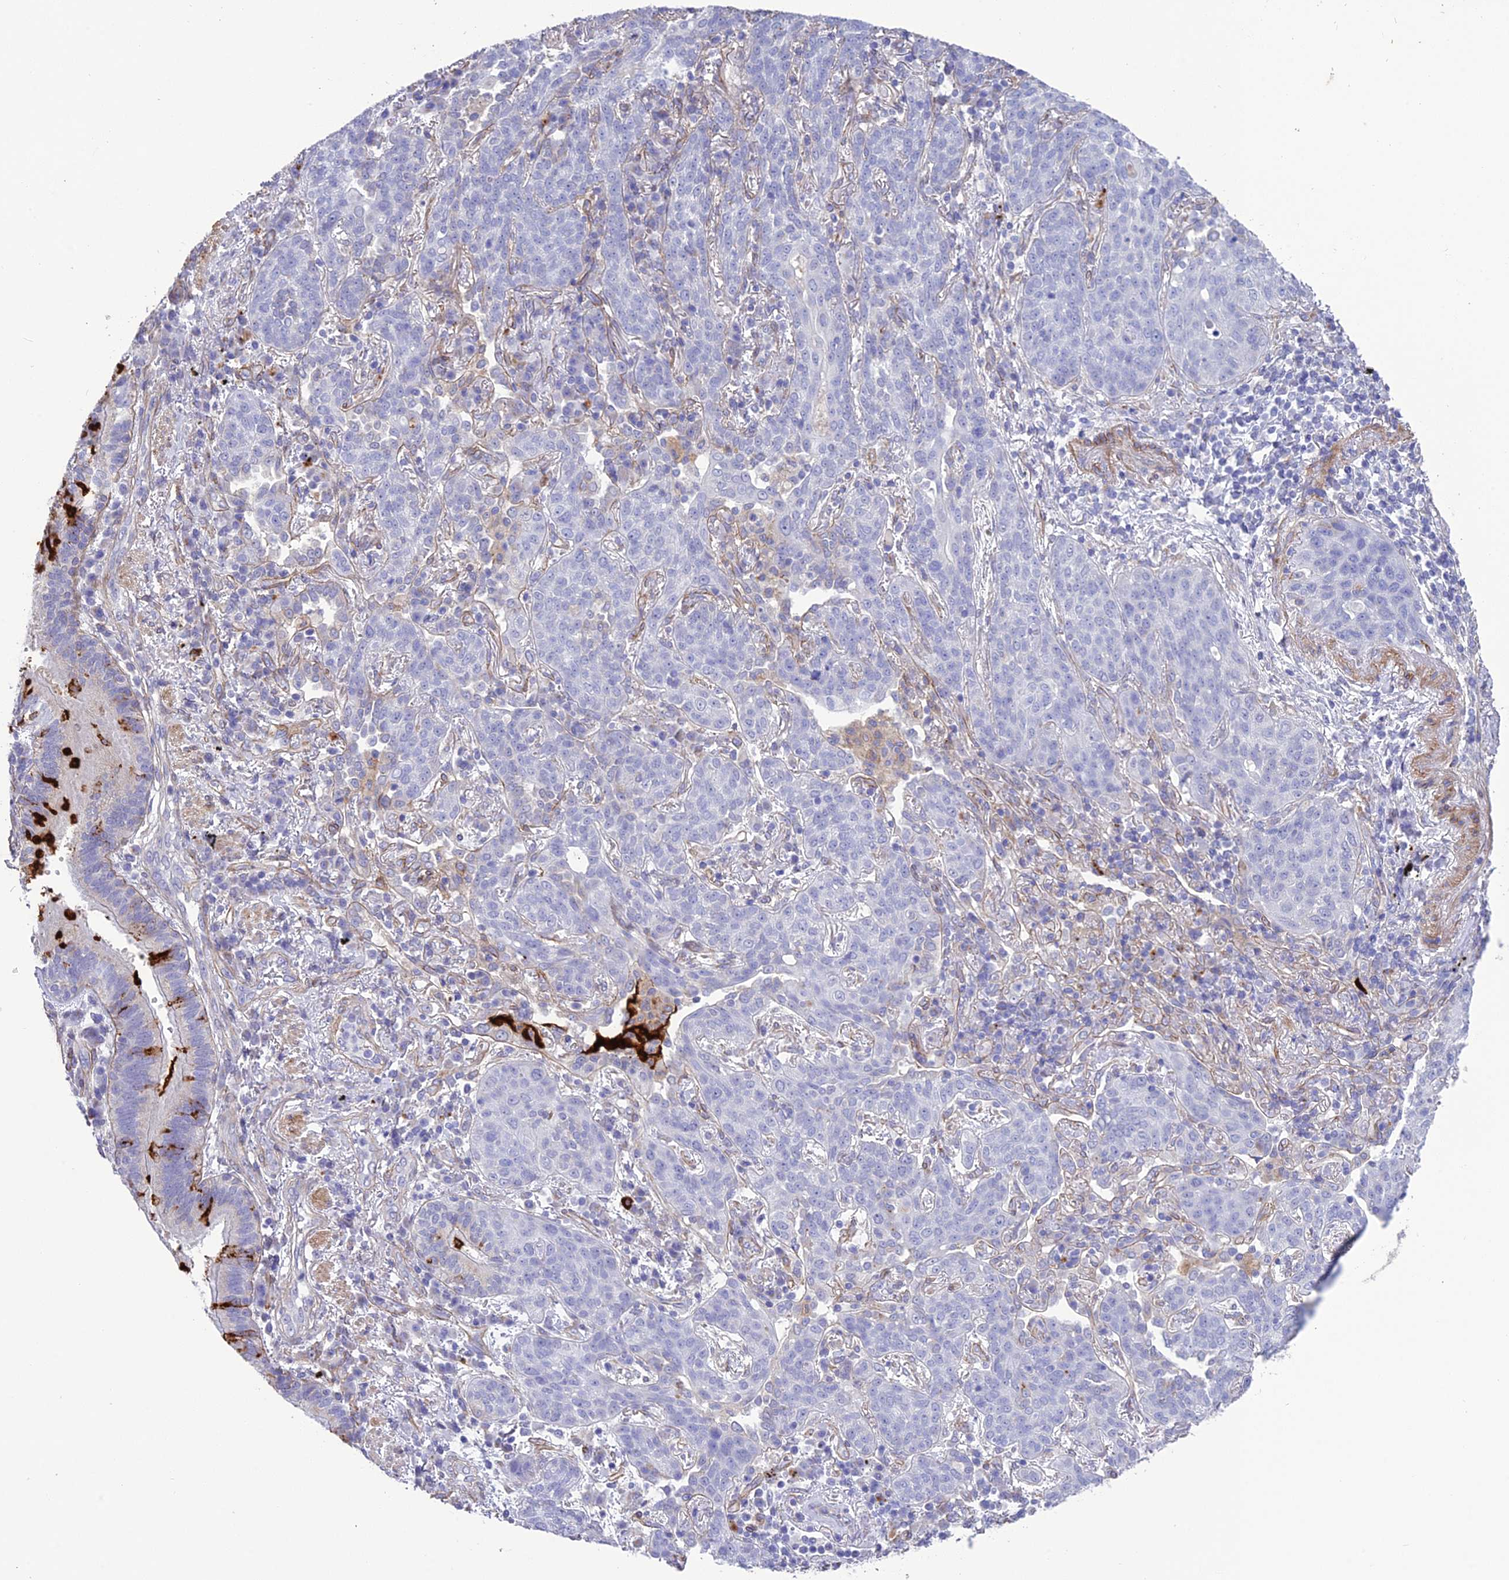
{"staining": {"intensity": "negative", "quantity": "none", "location": "none"}, "tissue": "lung cancer", "cell_type": "Tumor cells", "image_type": "cancer", "snomed": [{"axis": "morphology", "description": "Squamous cell carcinoma, NOS"}, {"axis": "topography", "description": "Lung"}], "caption": "Immunohistochemistry (IHC) micrograph of neoplastic tissue: lung cancer (squamous cell carcinoma) stained with DAB (3,3'-diaminobenzidine) shows no significant protein staining in tumor cells.", "gene": "TNS1", "patient": {"sex": "female", "age": 70}}